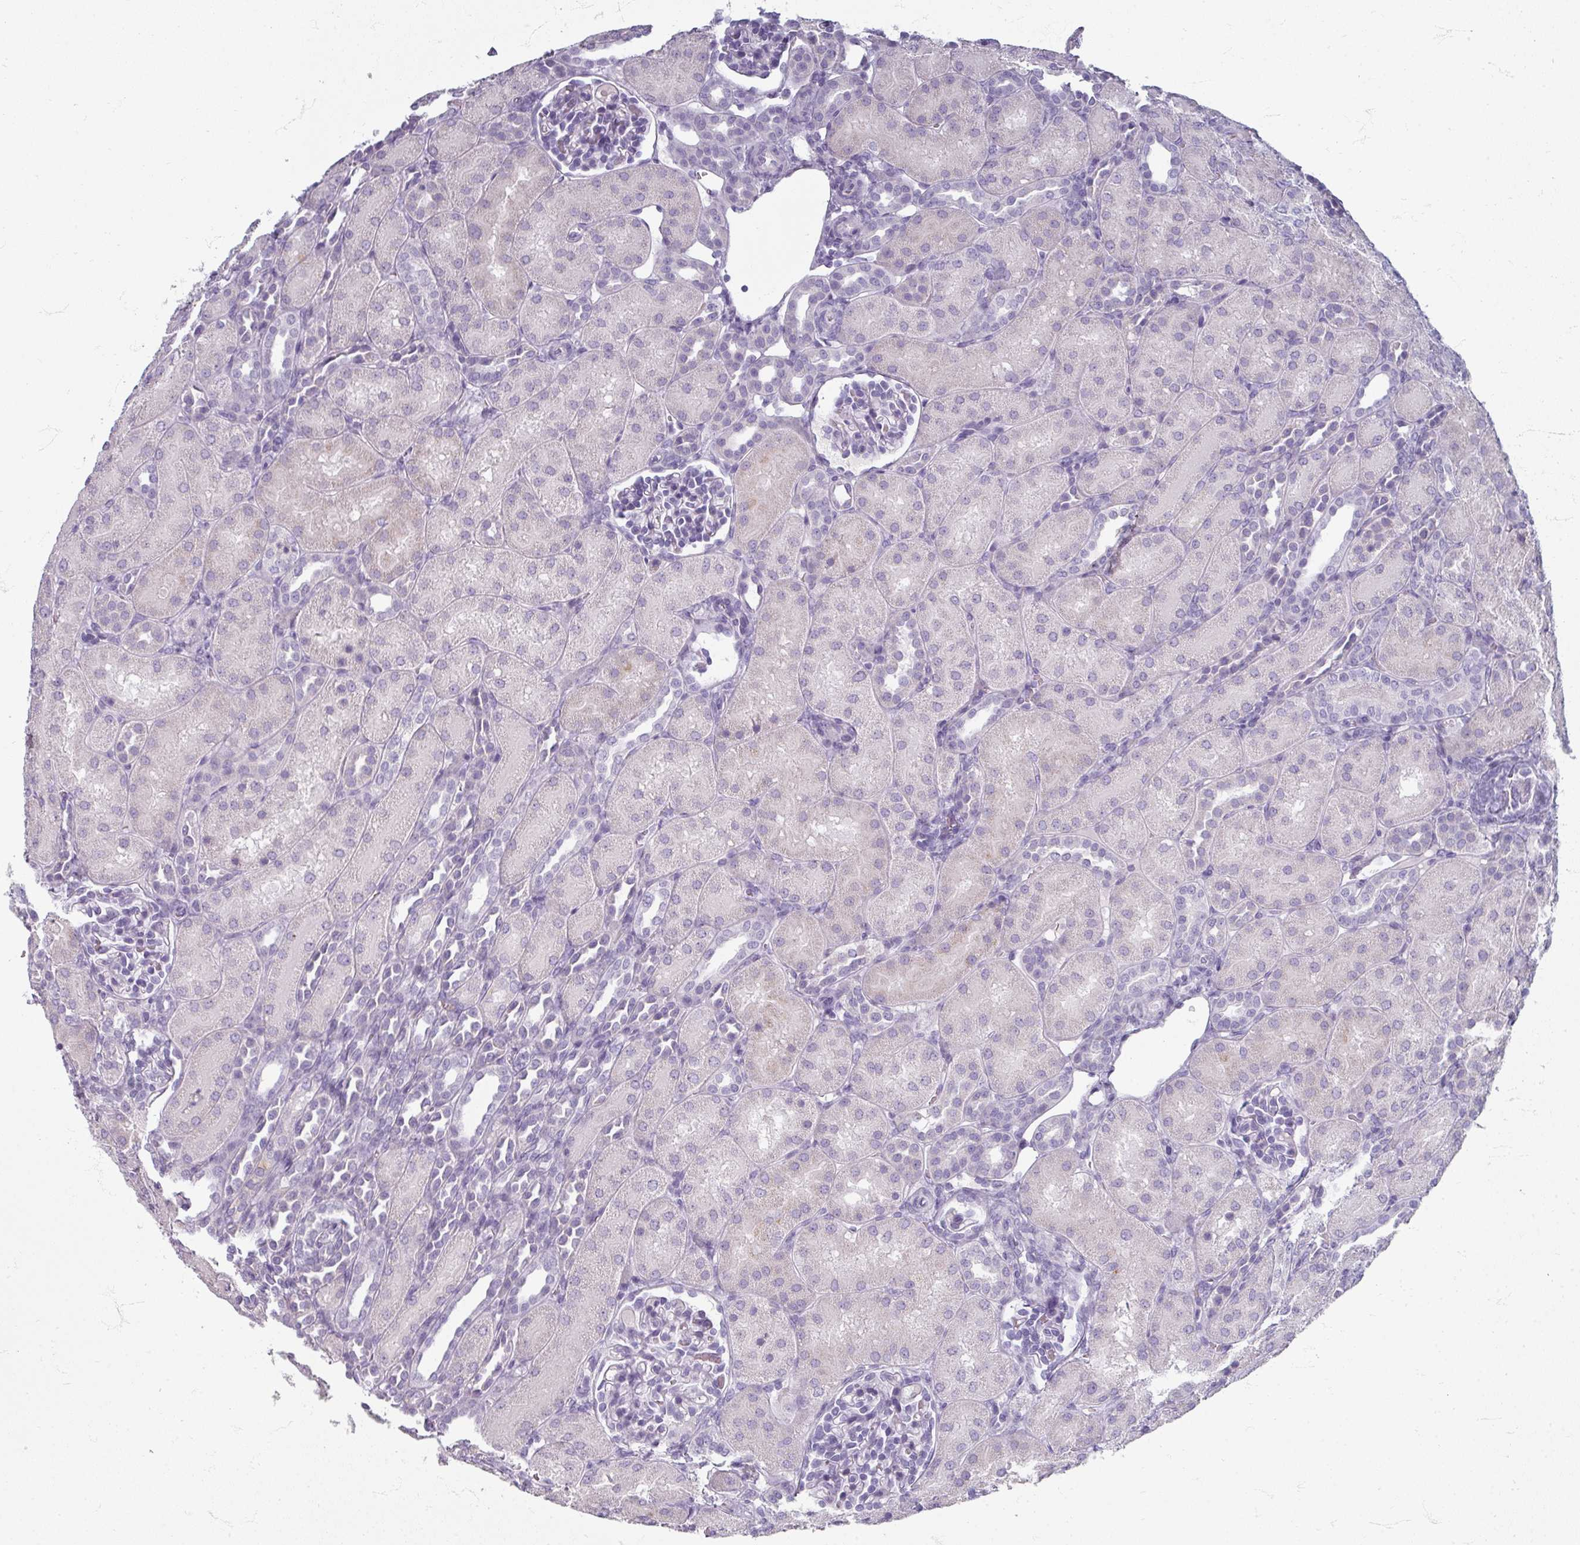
{"staining": {"intensity": "negative", "quantity": "none", "location": "none"}, "tissue": "kidney", "cell_type": "Cells in glomeruli", "image_type": "normal", "snomed": [{"axis": "morphology", "description": "Normal tissue, NOS"}, {"axis": "topography", "description": "Kidney"}], "caption": "This is an immunohistochemistry (IHC) micrograph of benign kidney. There is no expression in cells in glomeruli.", "gene": "ZNF878", "patient": {"sex": "male", "age": 1}}